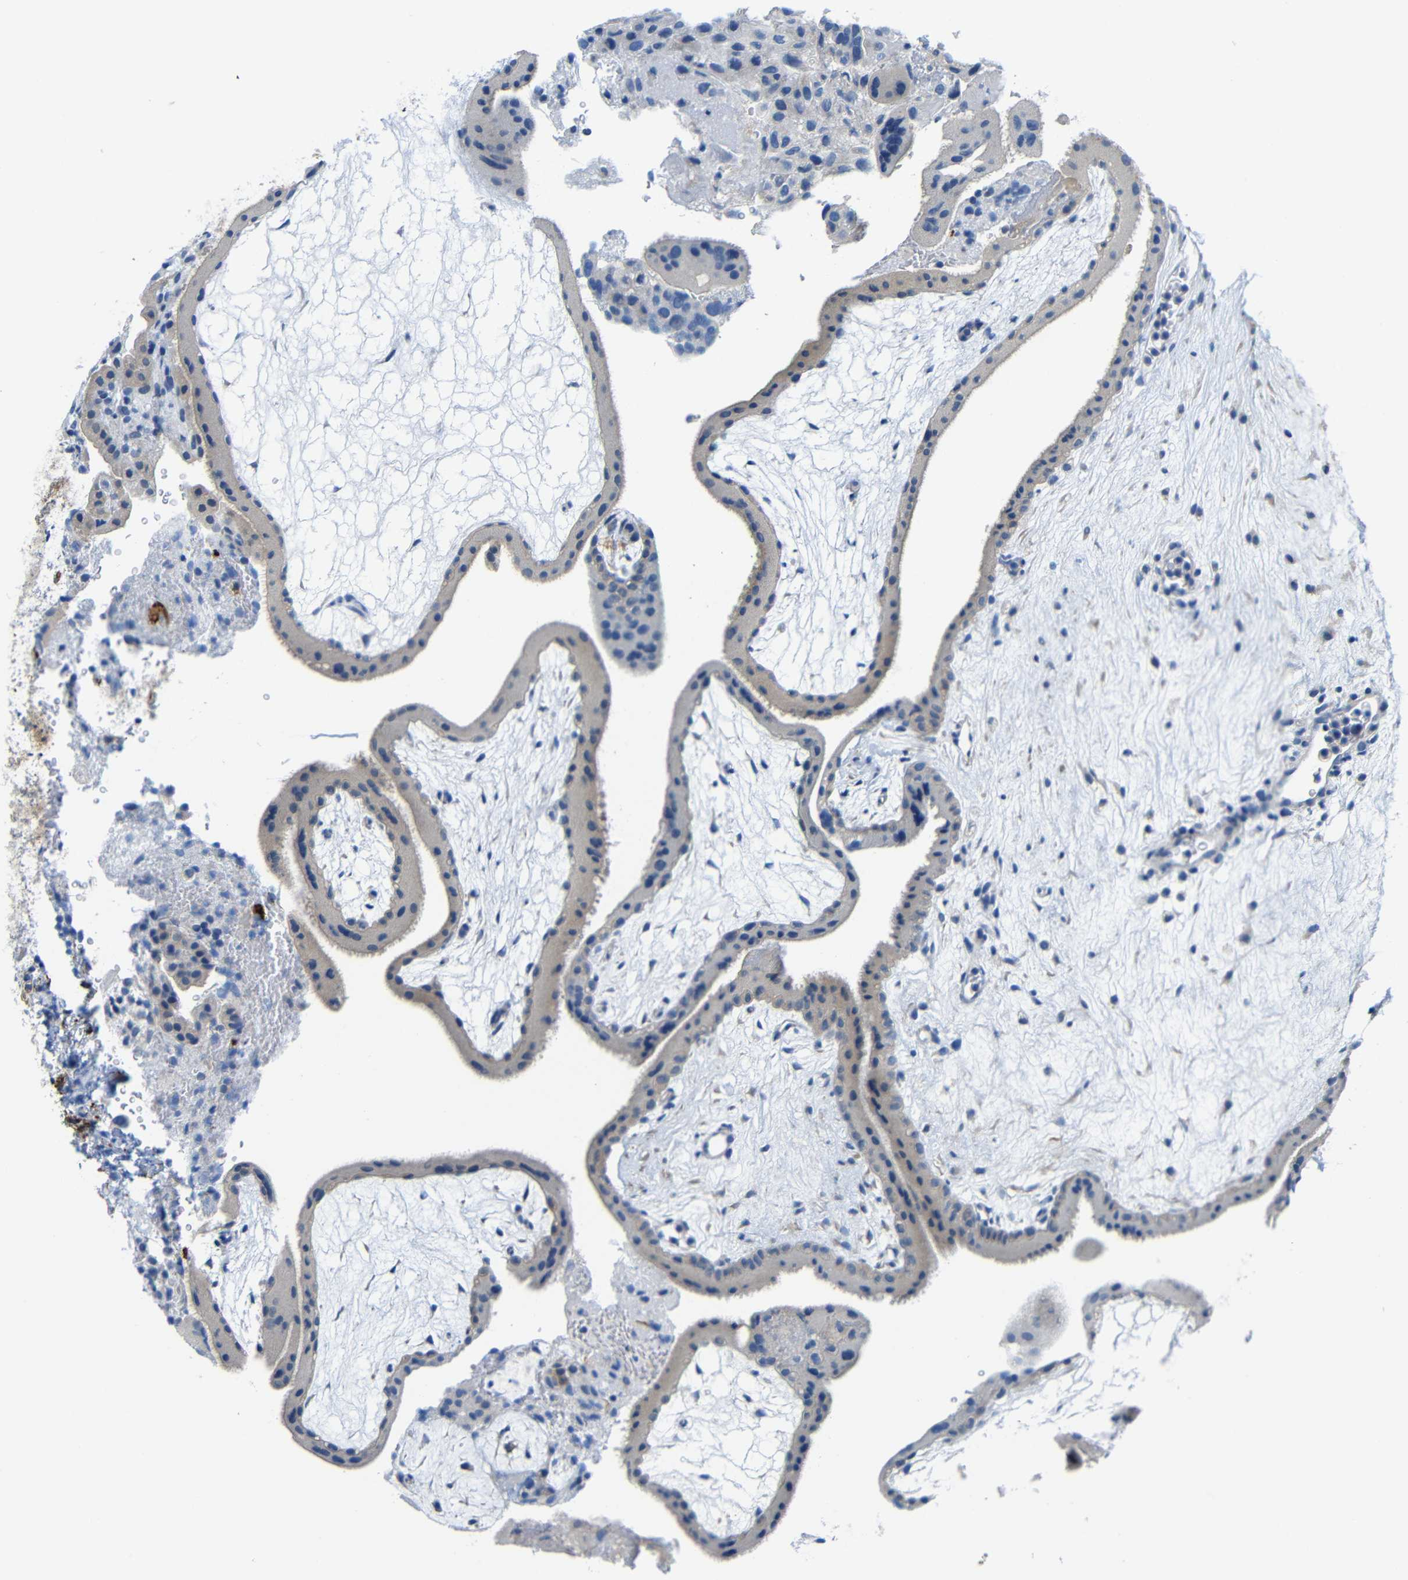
{"staining": {"intensity": "negative", "quantity": "none", "location": "none"}, "tissue": "placenta", "cell_type": "Trophoblastic cells", "image_type": "normal", "snomed": [{"axis": "morphology", "description": "Normal tissue, NOS"}, {"axis": "topography", "description": "Placenta"}], "caption": "The micrograph demonstrates no staining of trophoblastic cells in benign placenta. The staining was performed using DAB to visualize the protein expression in brown, while the nuclei were stained in blue with hematoxylin (Magnification: 20x).", "gene": "NEGR1", "patient": {"sex": "female", "age": 19}}